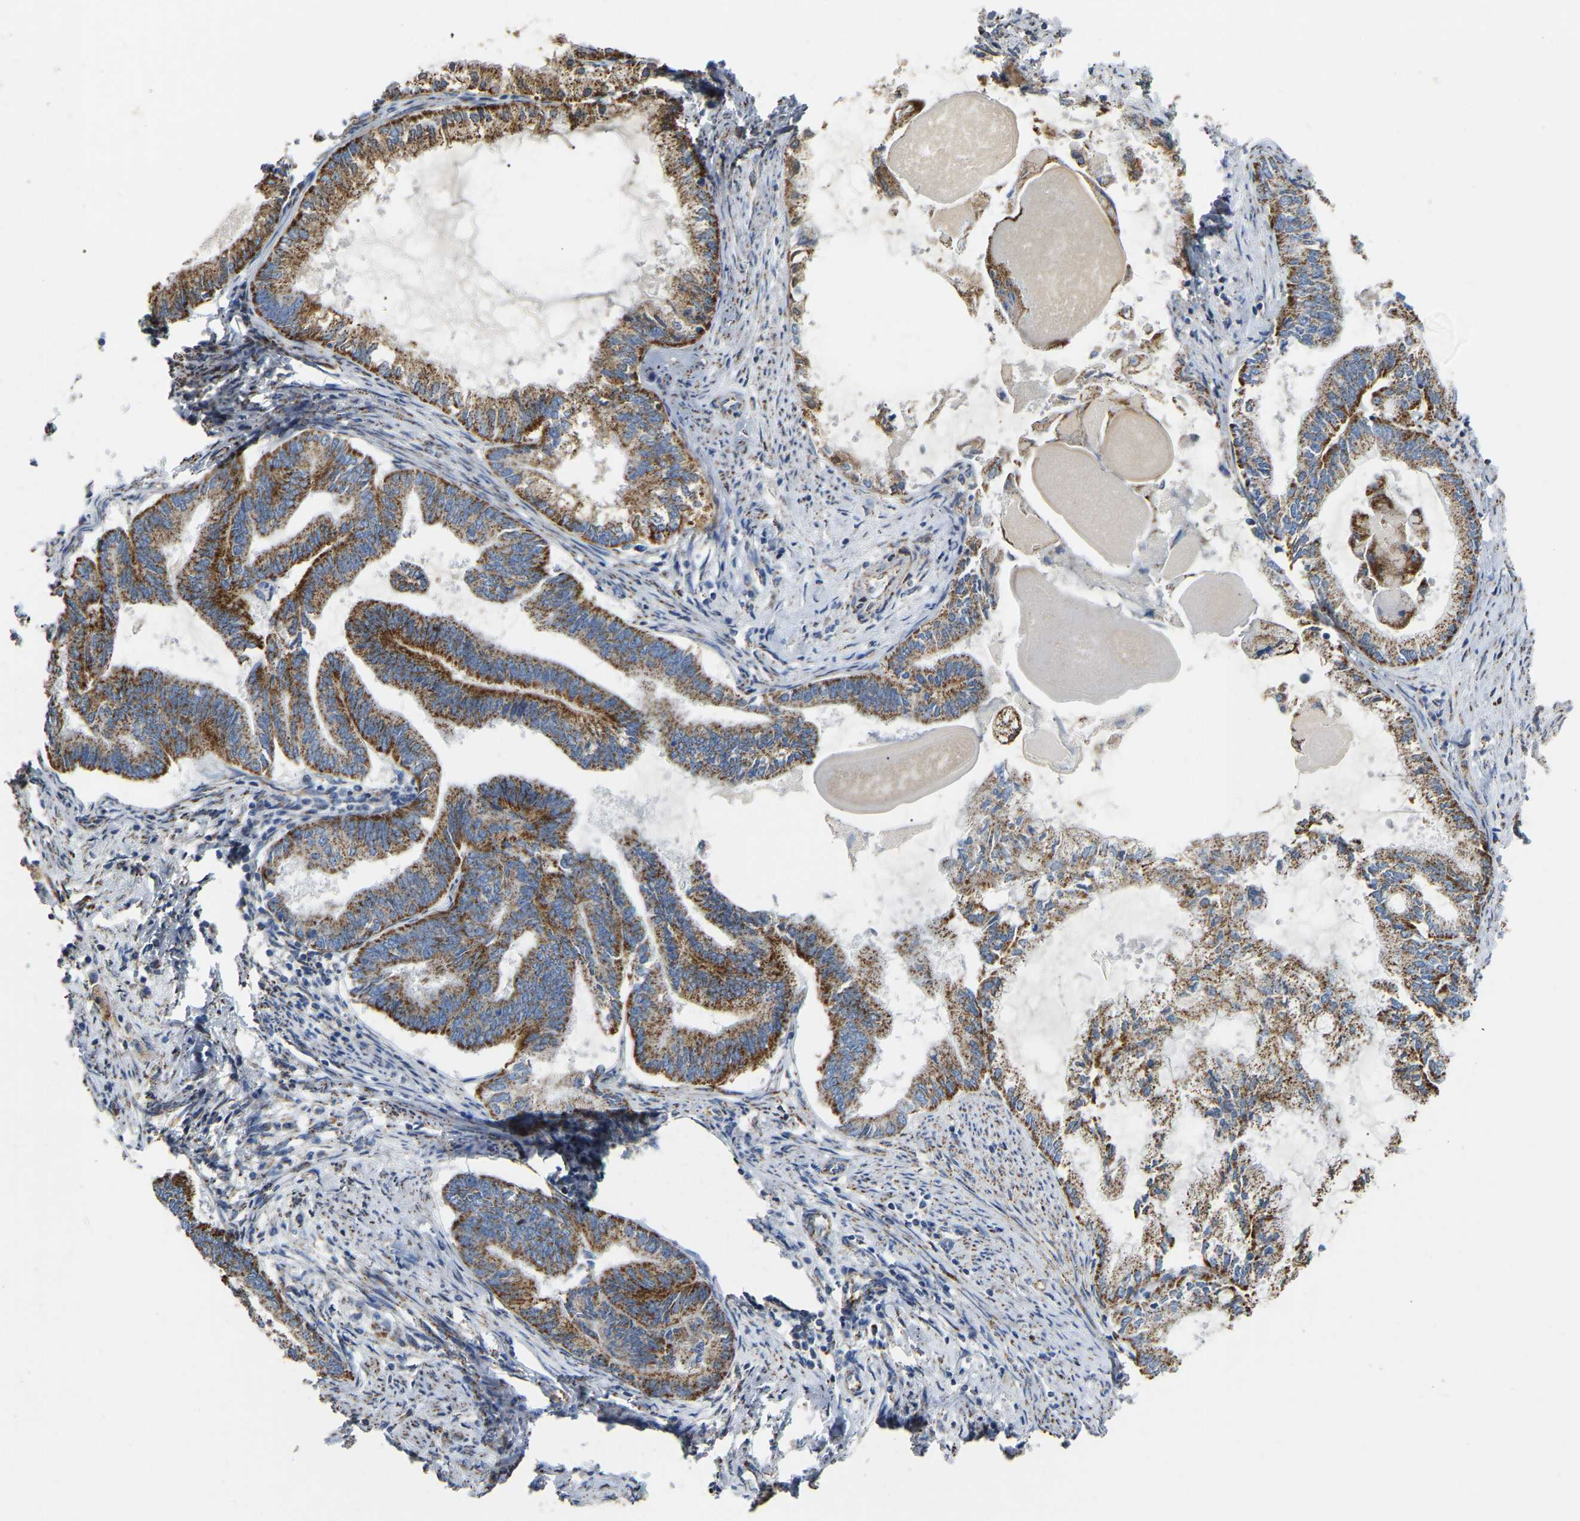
{"staining": {"intensity": "moderate", "quantity": ">75%", "location": "cytoplasmic/membranous"}, "tissue": "endometrial cancer", "cell_type": "Tumor cells", "image_type": "cancer", "snomed": [{"axis": "morphology", "description": "Adenocarcinoma, NOS"}, {"axis": "topography", "description": "Endometrium"}], "caption": "Brown immunohistochemical staining in adenocarcinoma (endometrial) reveals moderate cytoplasmic/membranous staining in about >75% of tumor cells.", "gene": "HIBADH", "patient": {"sex": "female", "age": 86}}